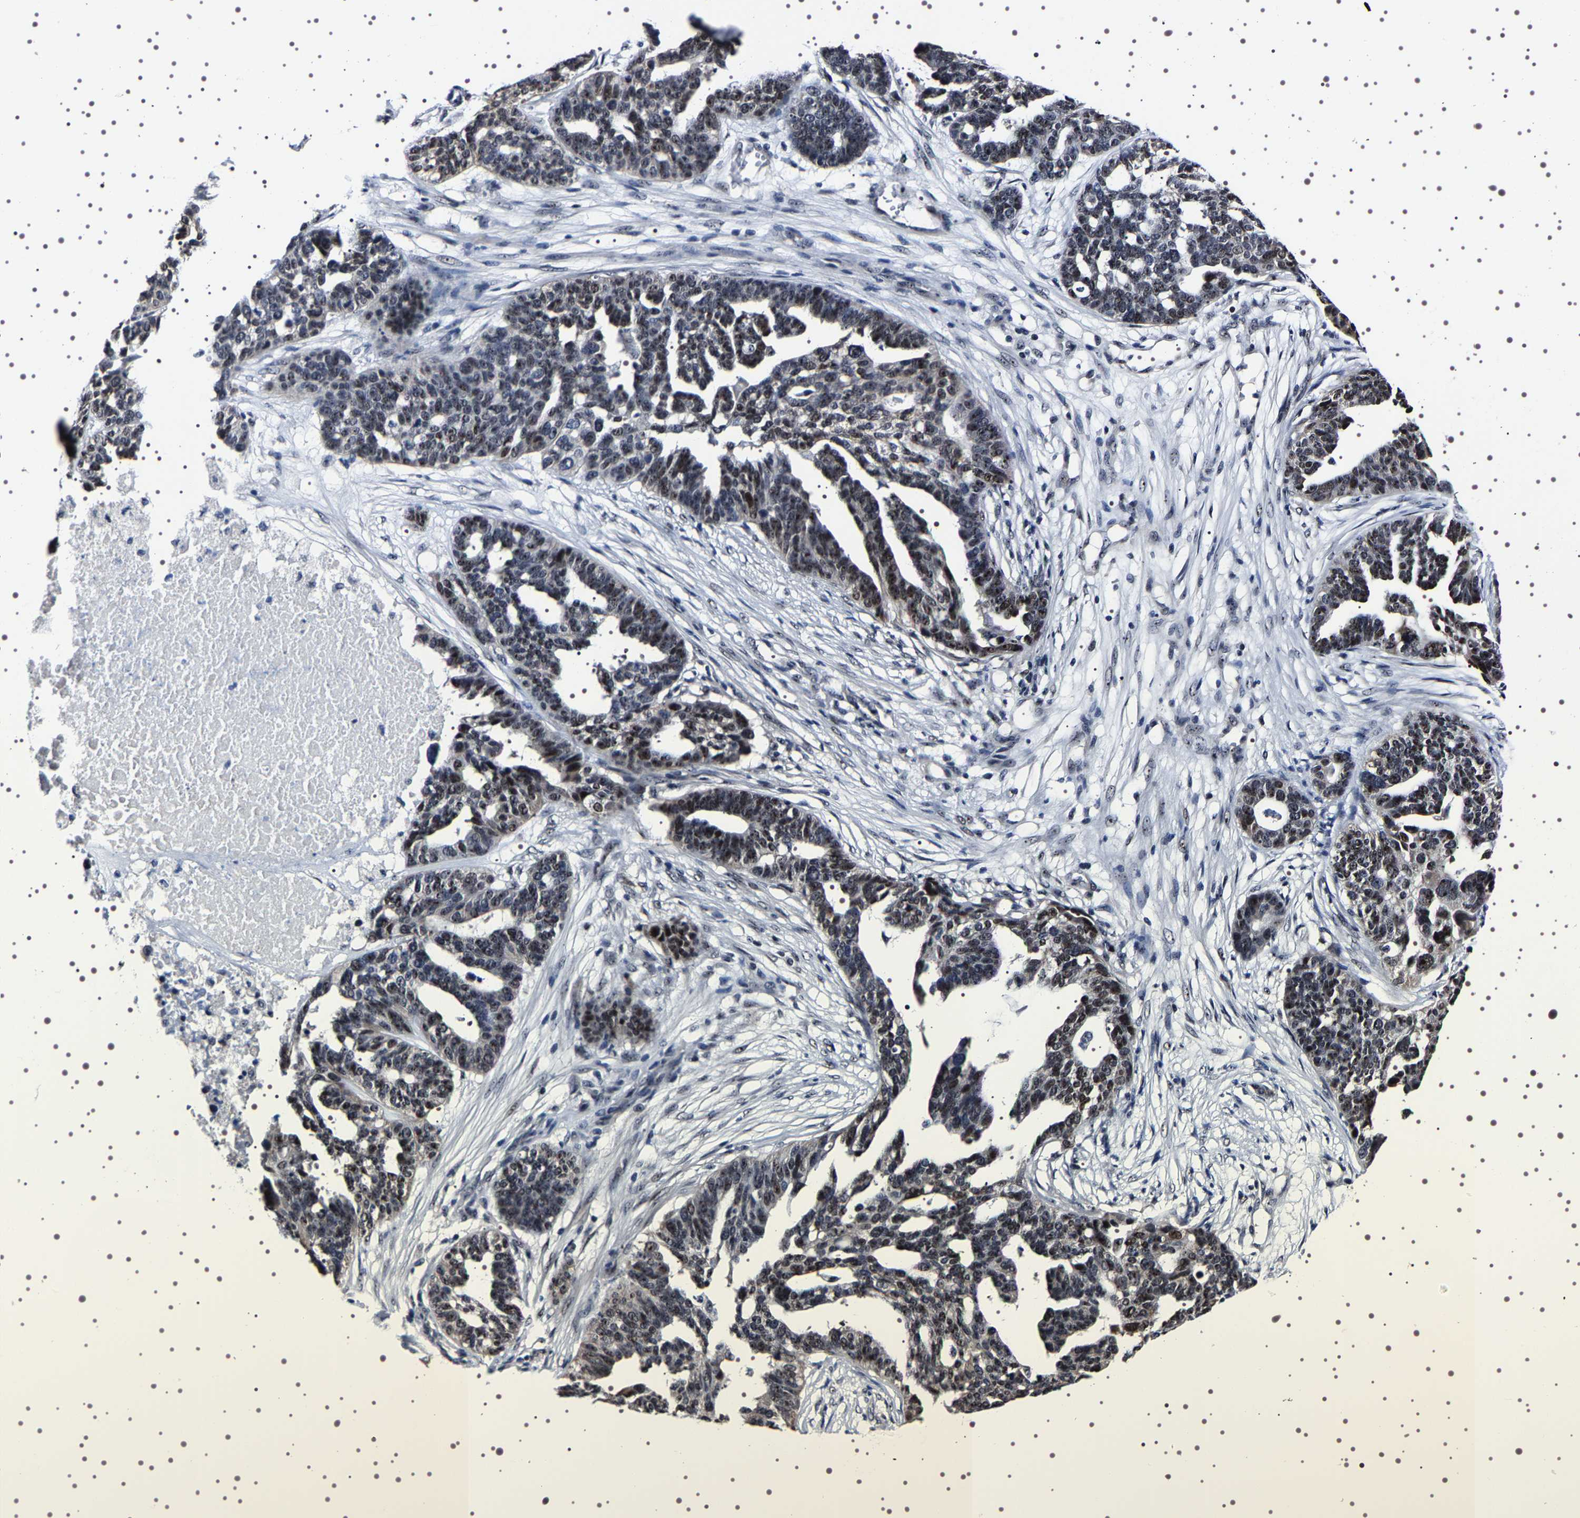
{"staining": {"intensity": "strong", "quantity": "25%-75%", "location": "nuclear"}, "tissue": "ovarian cancer", "cell_type": "Tumor cells", "image_type": "cancer", "snomed": [{"axis": "morphology", "description": "Cystadenocarcinoma, serous, NOS"}, {"axis": "topography", "description": "Ovary"}], "caption": "Protein expression analysis of ovarian cancer reveals strong nuclear positivity in about 25%-75% of tumor cells.", "gene": "GNL3", "patient": {"sex": "female", "age": 59}}